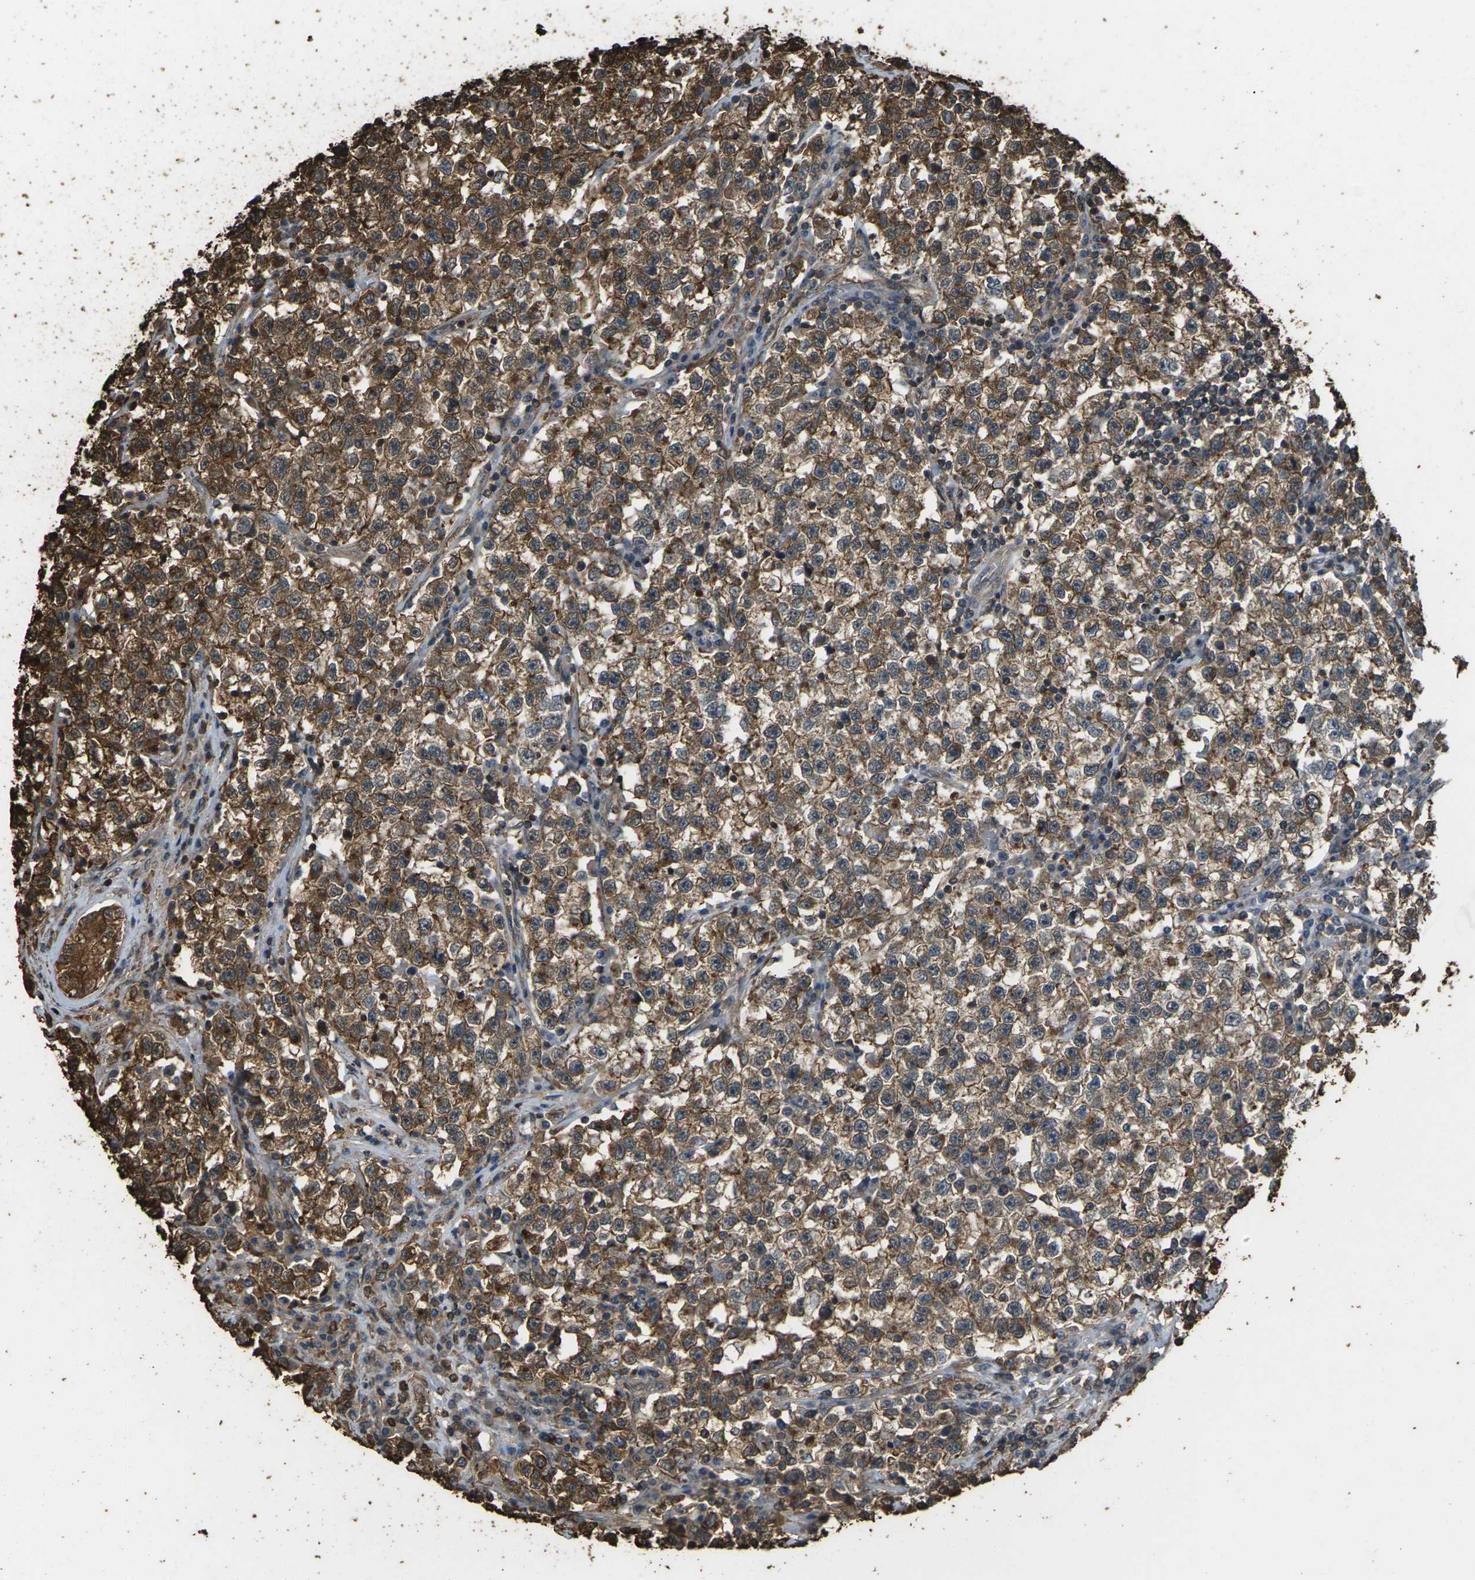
{"staining": {"intensity": "moderate", "quantity": ">75%", "location": "cytoplasmic/membranous"}, "tissue": "testis cancer", "cell_type": "Tumor cells", "image_type": "cancer", "snomed": [{"axis": "morphology", "description": "Seminoma, NOS"}, {"axis": "topography", "description": "Testis"}], "caption": "The image shows a brown stain indicating the presence of a protein in the cytoplasmic/membranous of tumor cells in testis seminoma.", "gene": "DHPS", "patient": {"sex": "male", "age": 22}}